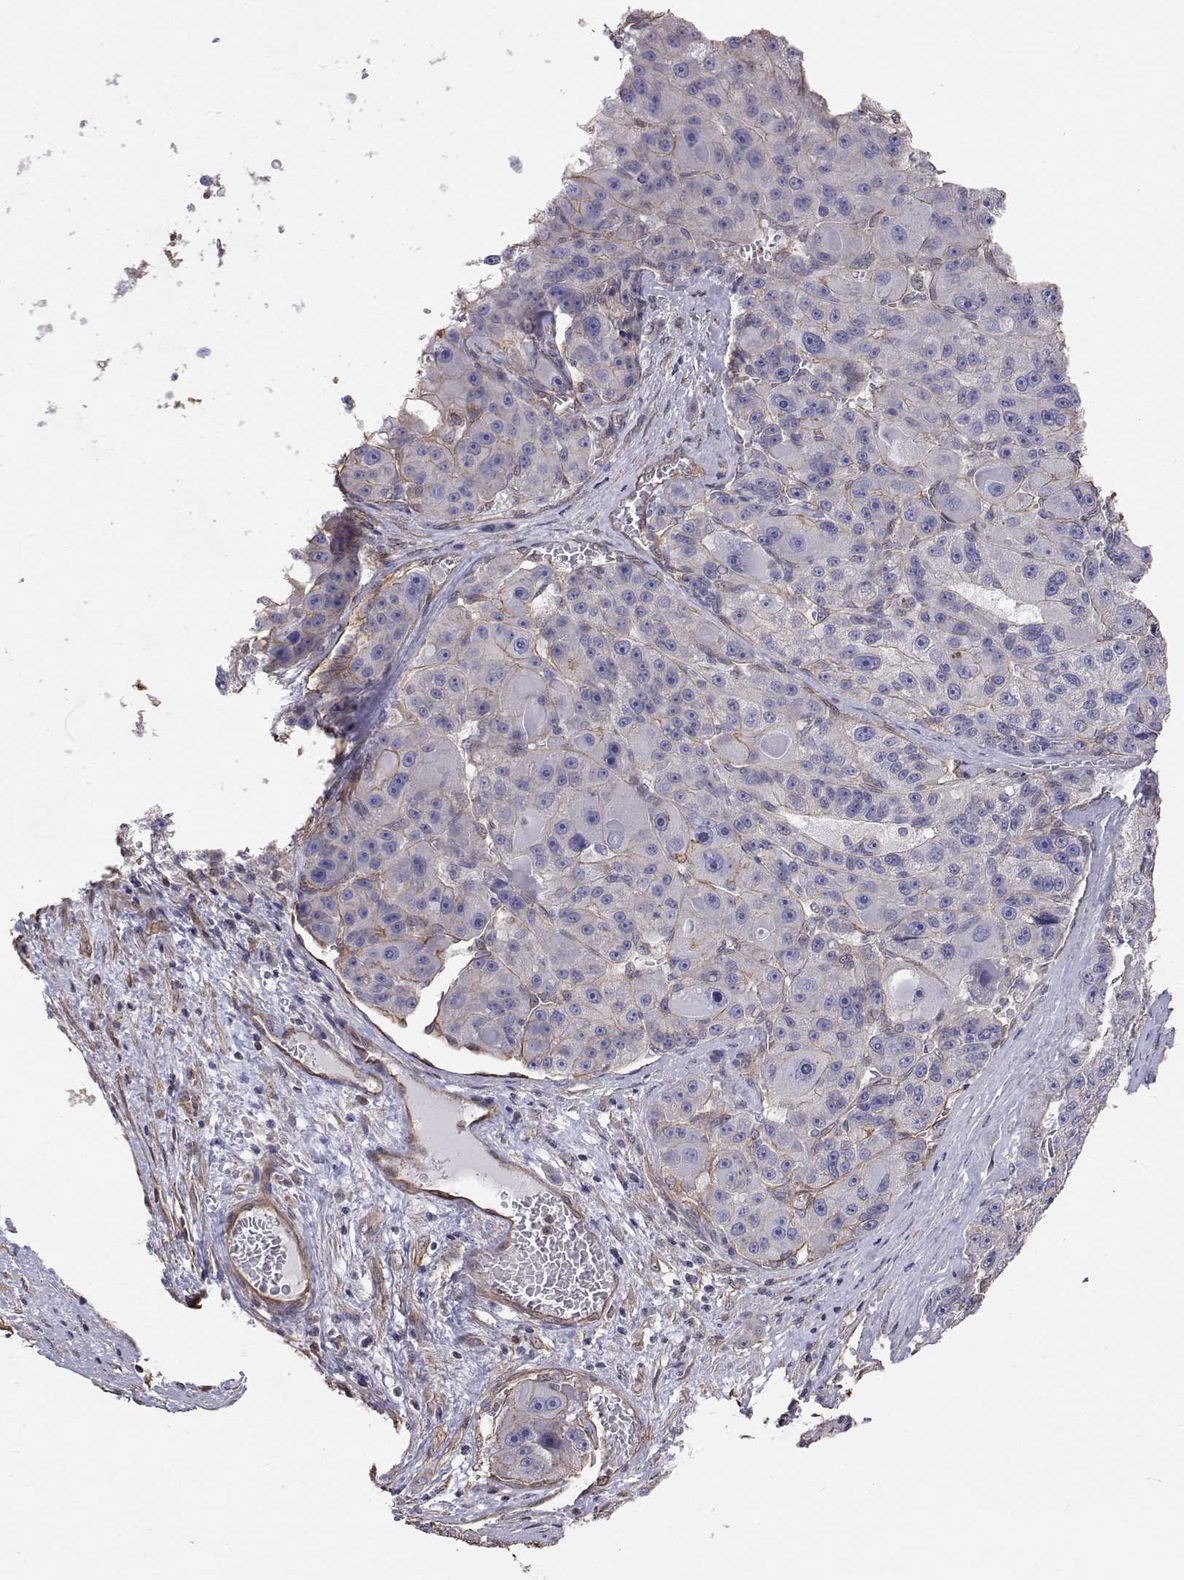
{"staining": {"intensity": "negative", "quantity": "none", "location": "none"}, "tissue": "liver cancer", "cell_type": "Tumor cells", "image_type": "cancer", "snomed": [{"axis": "morphology", "description": "Carcinoma, Hepatocellular, NOS"}, {"axis": "topography", "description": "Liver"}], "caption": "A photomicrograph of hepatocellular carcinoma (liver) stained for a protein demonstrates no brown staining in tumor cells.", "gene": "GSDMA", "patient": {"sex": "male", "age": 76}}